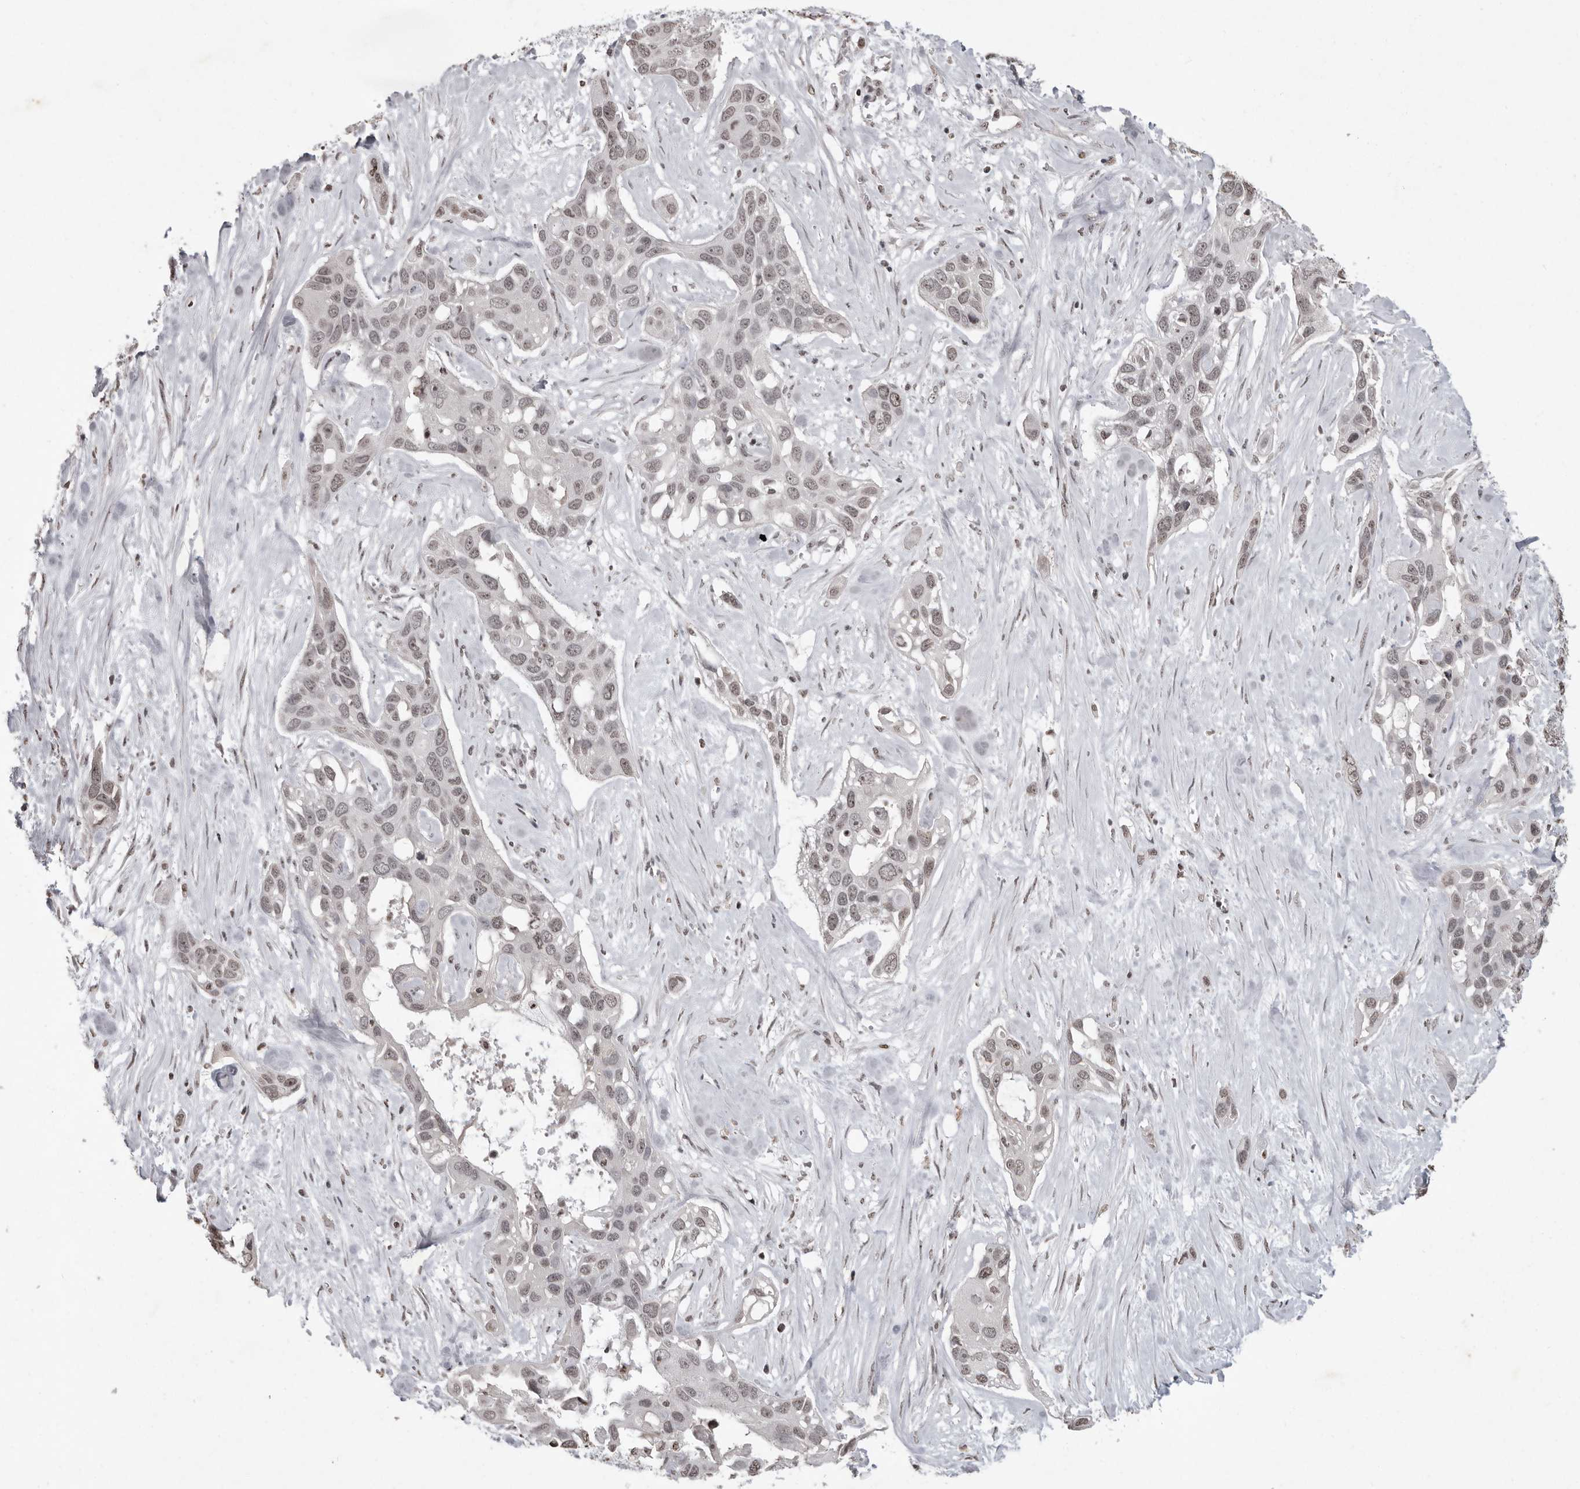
{"staining": {"intensity": "weak", "quantity": "25%-75%", "location": "nuclear"}, "tissue": "pancreatic cancer", "cell_type": "Tumor cells", "image_type": "cancer", "snomed": [{"axis": "morphology", "description": "Adenocarcinoma, NOS"}, {"axis": "topography", "description": "Pancreas"}], "caption": "Immunohistochemistry photomicrograph of neoplastic tissue: human adenocarcinoma (pancreatic) stained using immunohistochemistry (IHC) reveals low levels of weak protein expression localized specifically in the nuclear of tumor cells, appearing as a nuclear brown color.", "gene": "WDR45", "patient": {"sex": "female", "age": 60}}